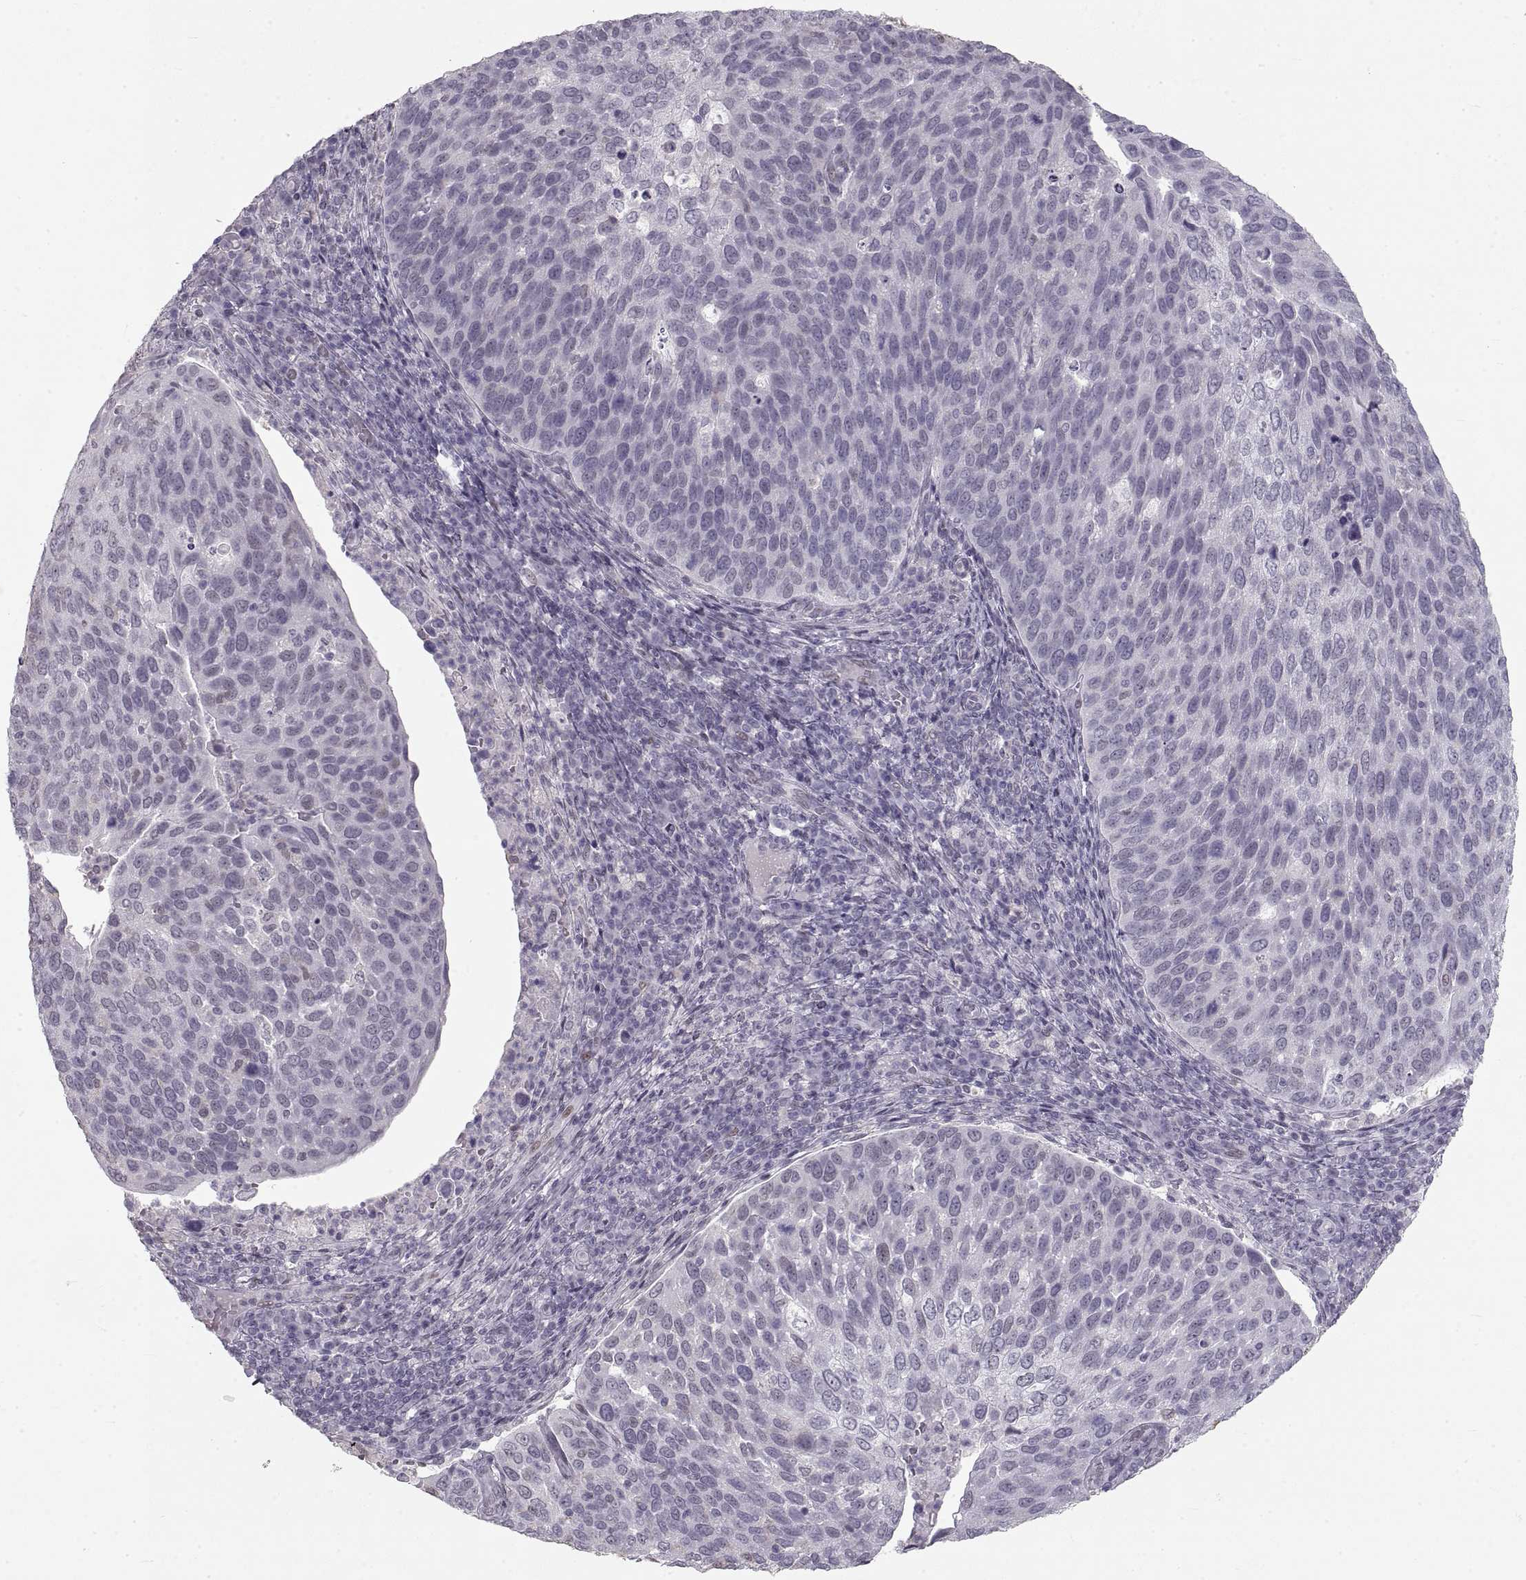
{"staining": {"intensity": "negative", "quantity": "none", "location": "none"}, "tissue": "cervical cancer", "cell_type": "Tumor cells", "image_type": "cancer", "snomed": [{"axis": "morphology", "description": "Squamous cell carcinoma, NOS"}, {"axis": "topography", "description": "Cervix"}], "caption": "Immunohistochemistry (IHC) micrograph of cervical cancer stained for a protein (brown), which reveals no staining in tumor cells.", "gene": "NANOS3", "patient": {"sex": "female", "age": 54}}